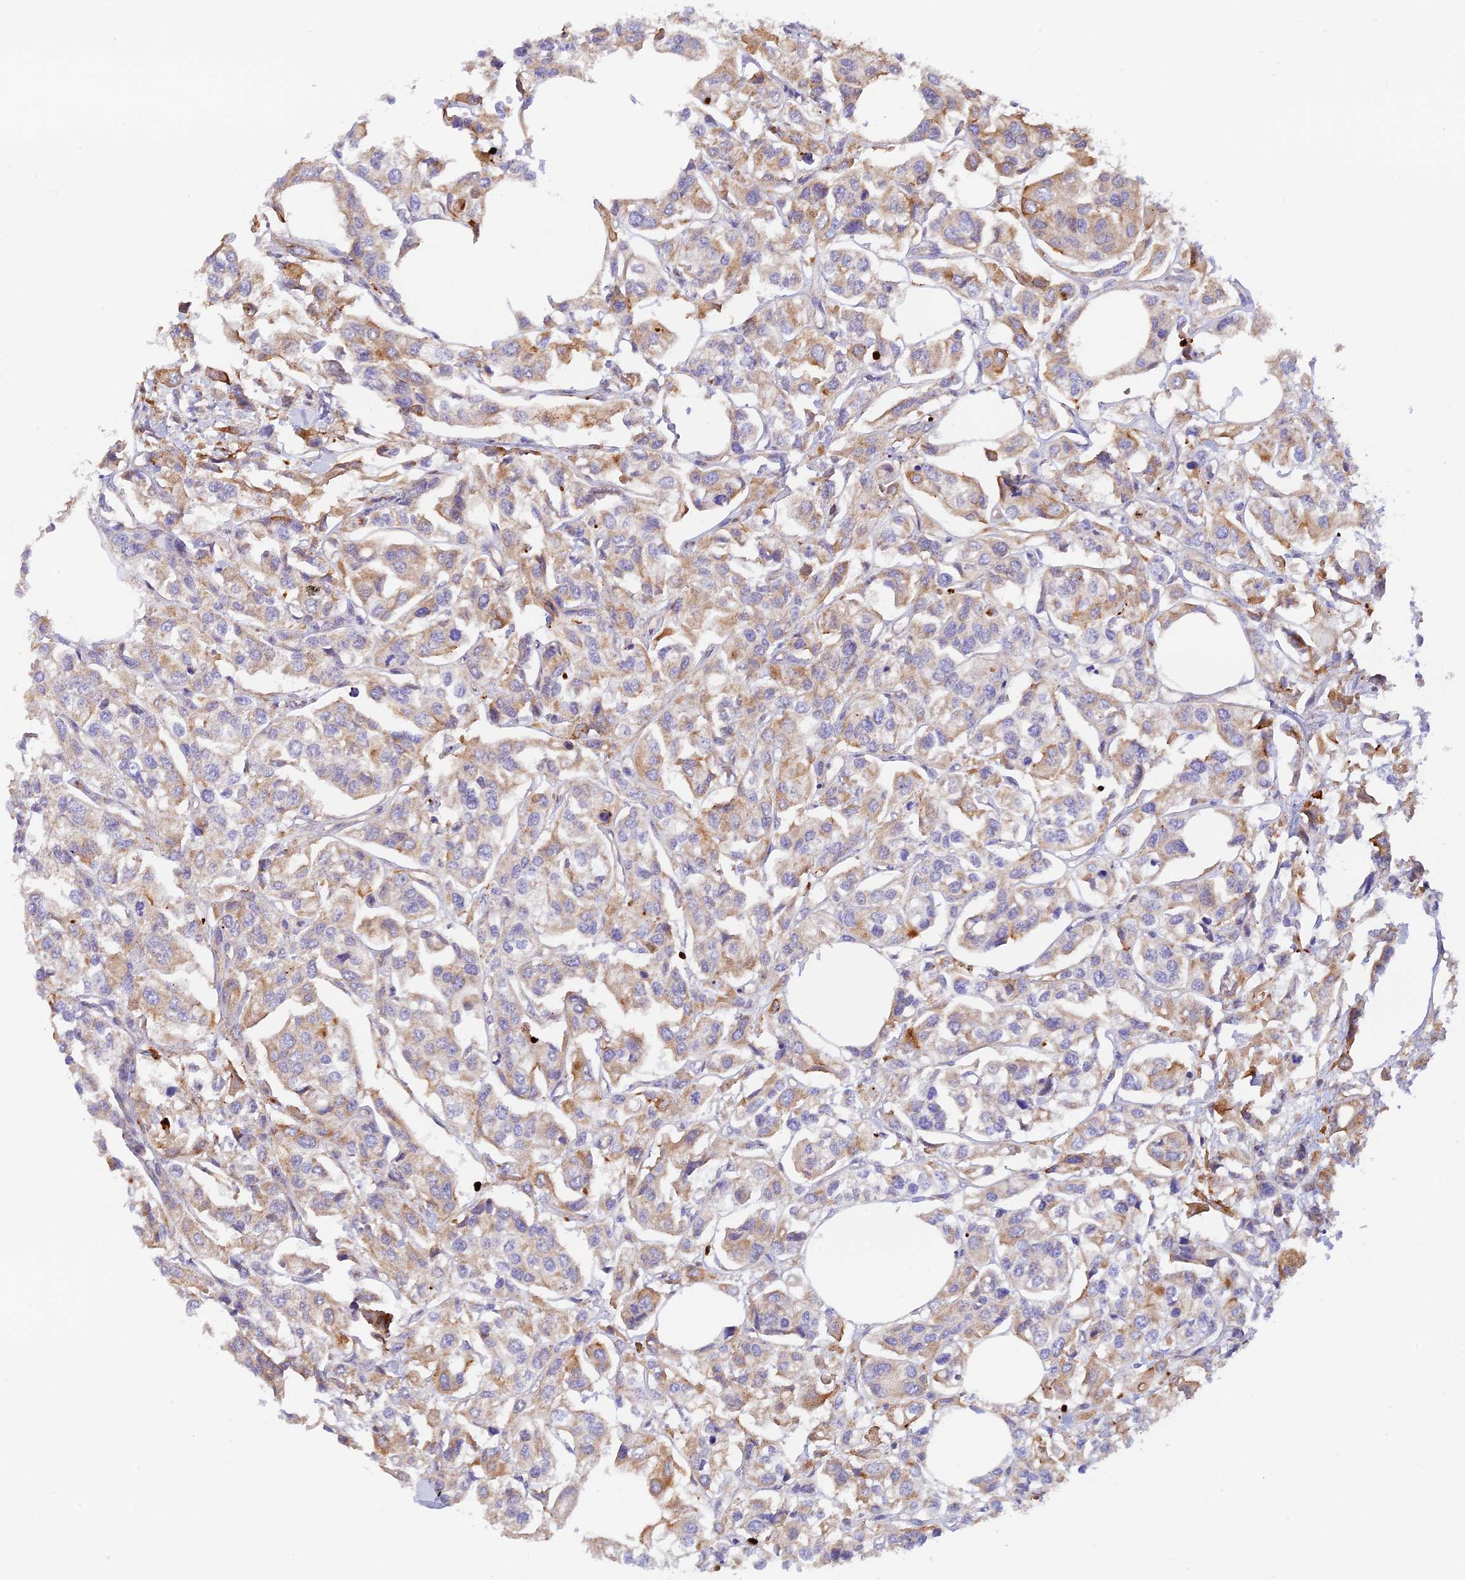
{"staining": {"intensity": "weak", "quantity": ">75%", "location": "cytoplasmic/membranous"}, "tissue": "urothelial cancer", "cell_type": "Tumor cells", "image_type": "cancer", "snomed": [{"axis": "morphology", "description": "Urothelial carcinoma, High grade"}, {"axis": "topography", "description": "Urinary bladder"}], "caption": "Protein expression analysis of high-grade urothelial carcinoma shows weak cytoplasmic/membranous positivity in about >75% of tumor cells. (brown staining indicates protein expression, while blue staining denotes nuclei).", "gene": "RANBP6", "patient": {"sex": "male", "age": 67}}